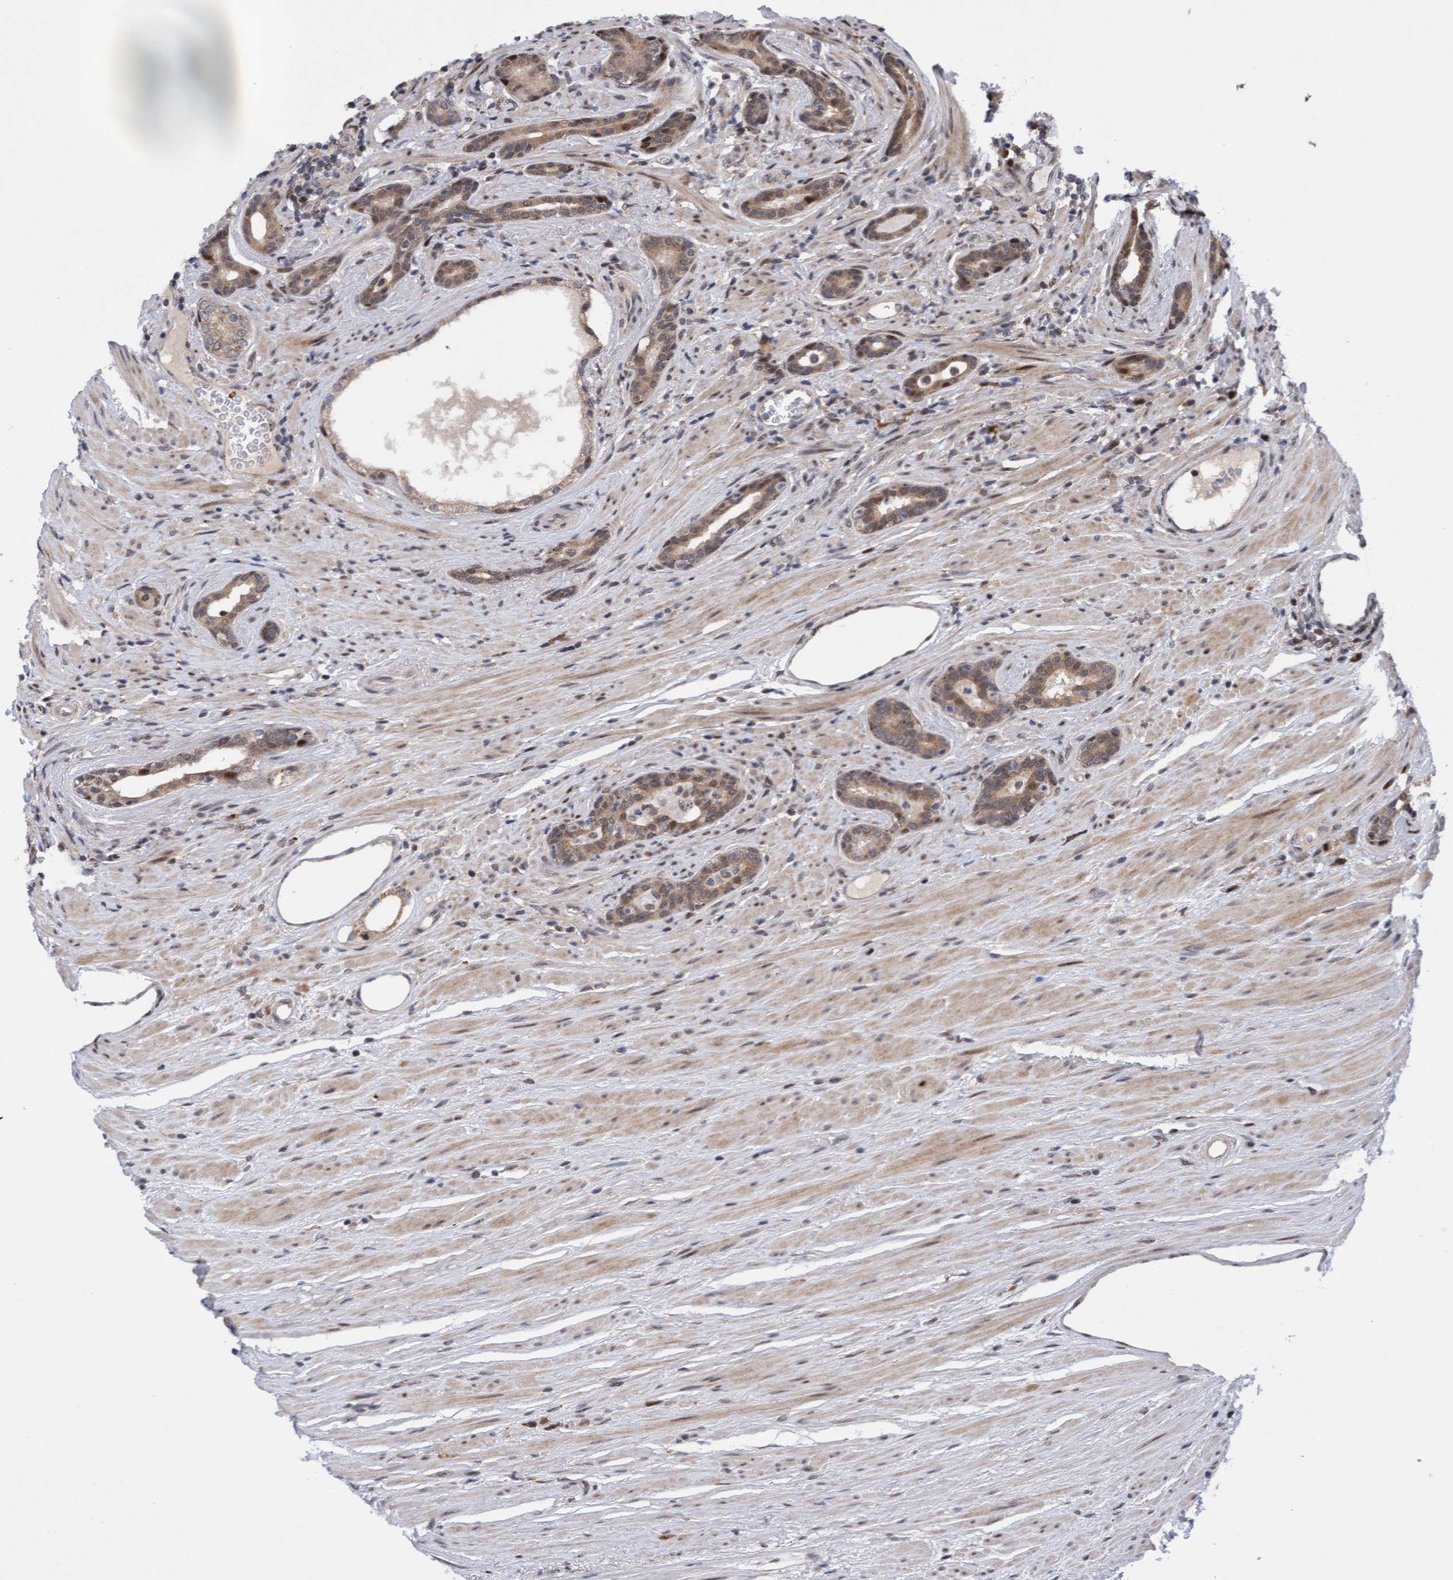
{"staining": {"intensity": "moderate", "quantity": ">75%", "location": "cytoplasmic/membranous"}, "tissue": "prostate cancer", "cell_type": "Tumor cells", "image_type": "cancer", "snomed": [{"axis": "morphology", "description": "Adenocarcinoma, High grade"}, {"axis": "topography", "description": "Prostate"}], "caption": "This photomicrograph demonstrates IHC staining of prostate cancer, with medium moderate cytoplasmic/membranous positivity in approximately >75% of tumor cells.", "gene": "TANC2", "patient": {"sex": "male", "age": 71}}